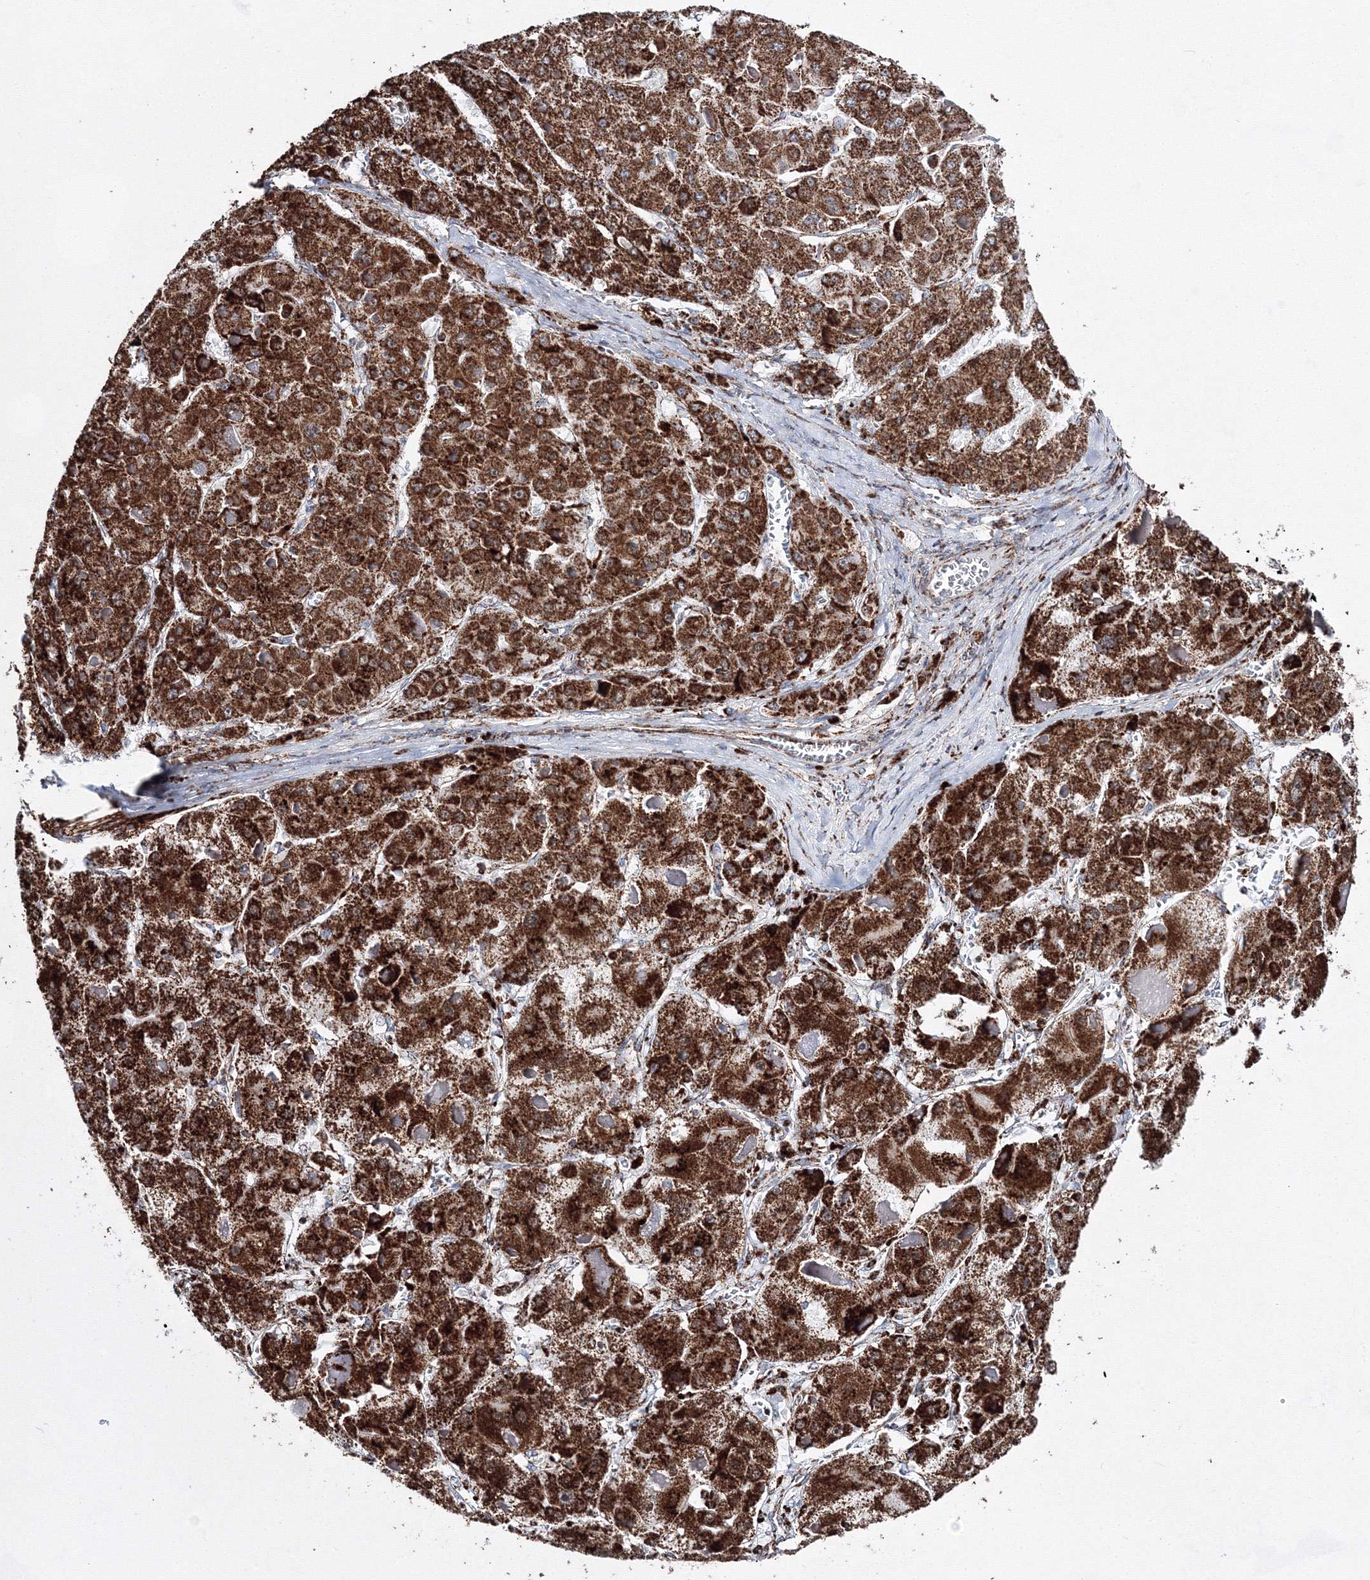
{"staining": {"intensity": "strong", "quantity": ">75%", "location": "cytoplasmic/membranous"}, "tissue": "liver cancer", "cell_type": "Tumor cells", "image_type": "cancer", "snomed": [{"axis": "morphology", "description": "Carcinoma, Hepatocellular, NOS"}, {"axis": "topography", "description": "Liver"}], "caption": "Protein positivity by immunohistochemistry displays strong cytoplasmic/membranous staining in approximately >75% of tumor cells in hepatocellular carcinoma (liver).", "gene": "HADHB", "patient": {"sex": "female", "age": 73}}